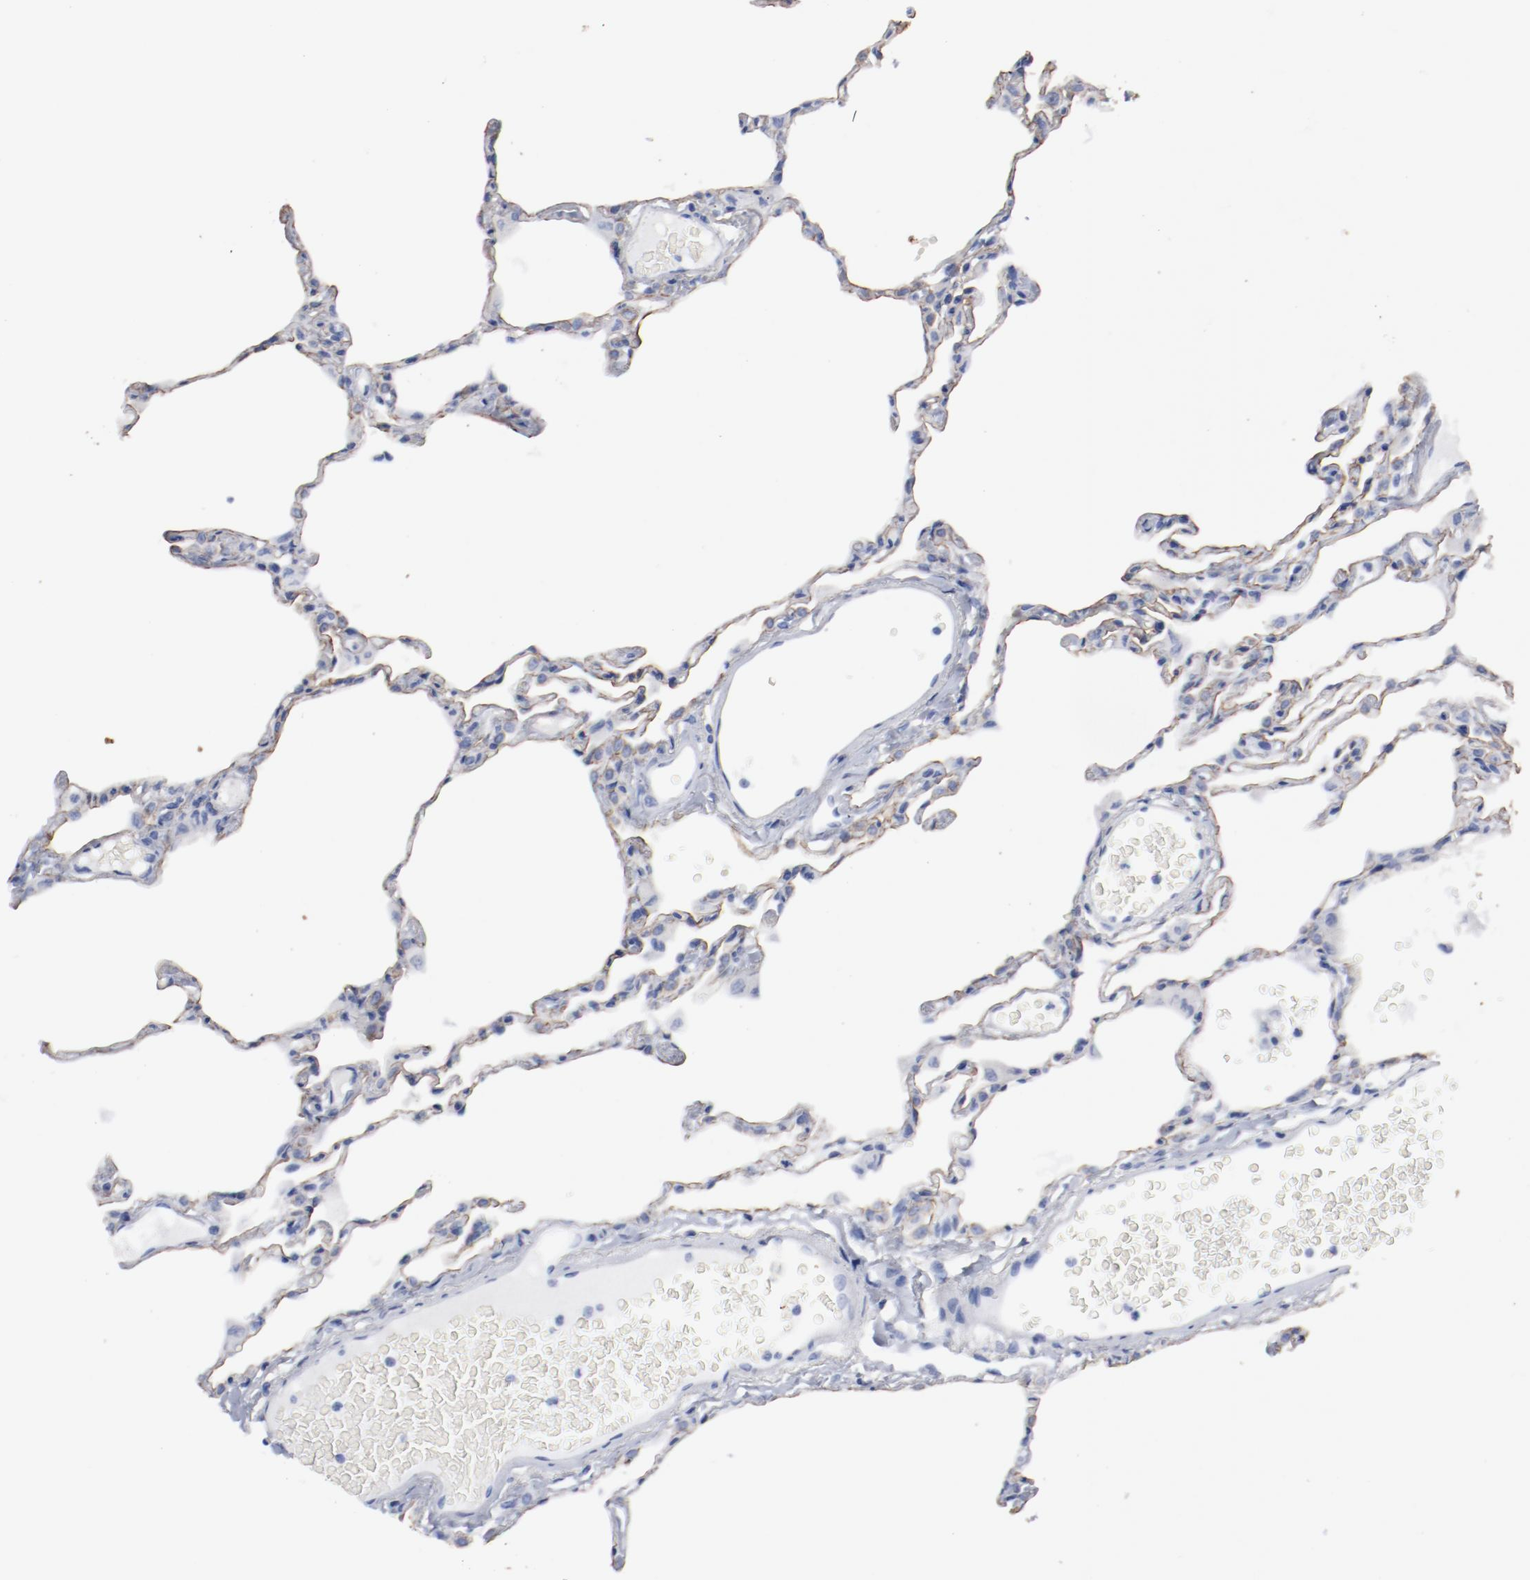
{"staining": {"intensity": "weak", "quantity": ">75%", "location": "cytoplasmic/membranous"}, "tissue": "lung", "cell_type": "Alveolar cells", "image_type": "normal", "snomed": [{"axis": "morphology", "description": "Normal tissue, NOS"}, {"axis": "topography", "description": "Lung"}], "caption": "Weak cytoplasmic/membranous positivity for a protein is appreciated in about >75% of alveolar cells of normal lung using immunohistochemistry (IHC).", "gene": "TSPAN6", "patient": {"sex": "female", "age": 49}}